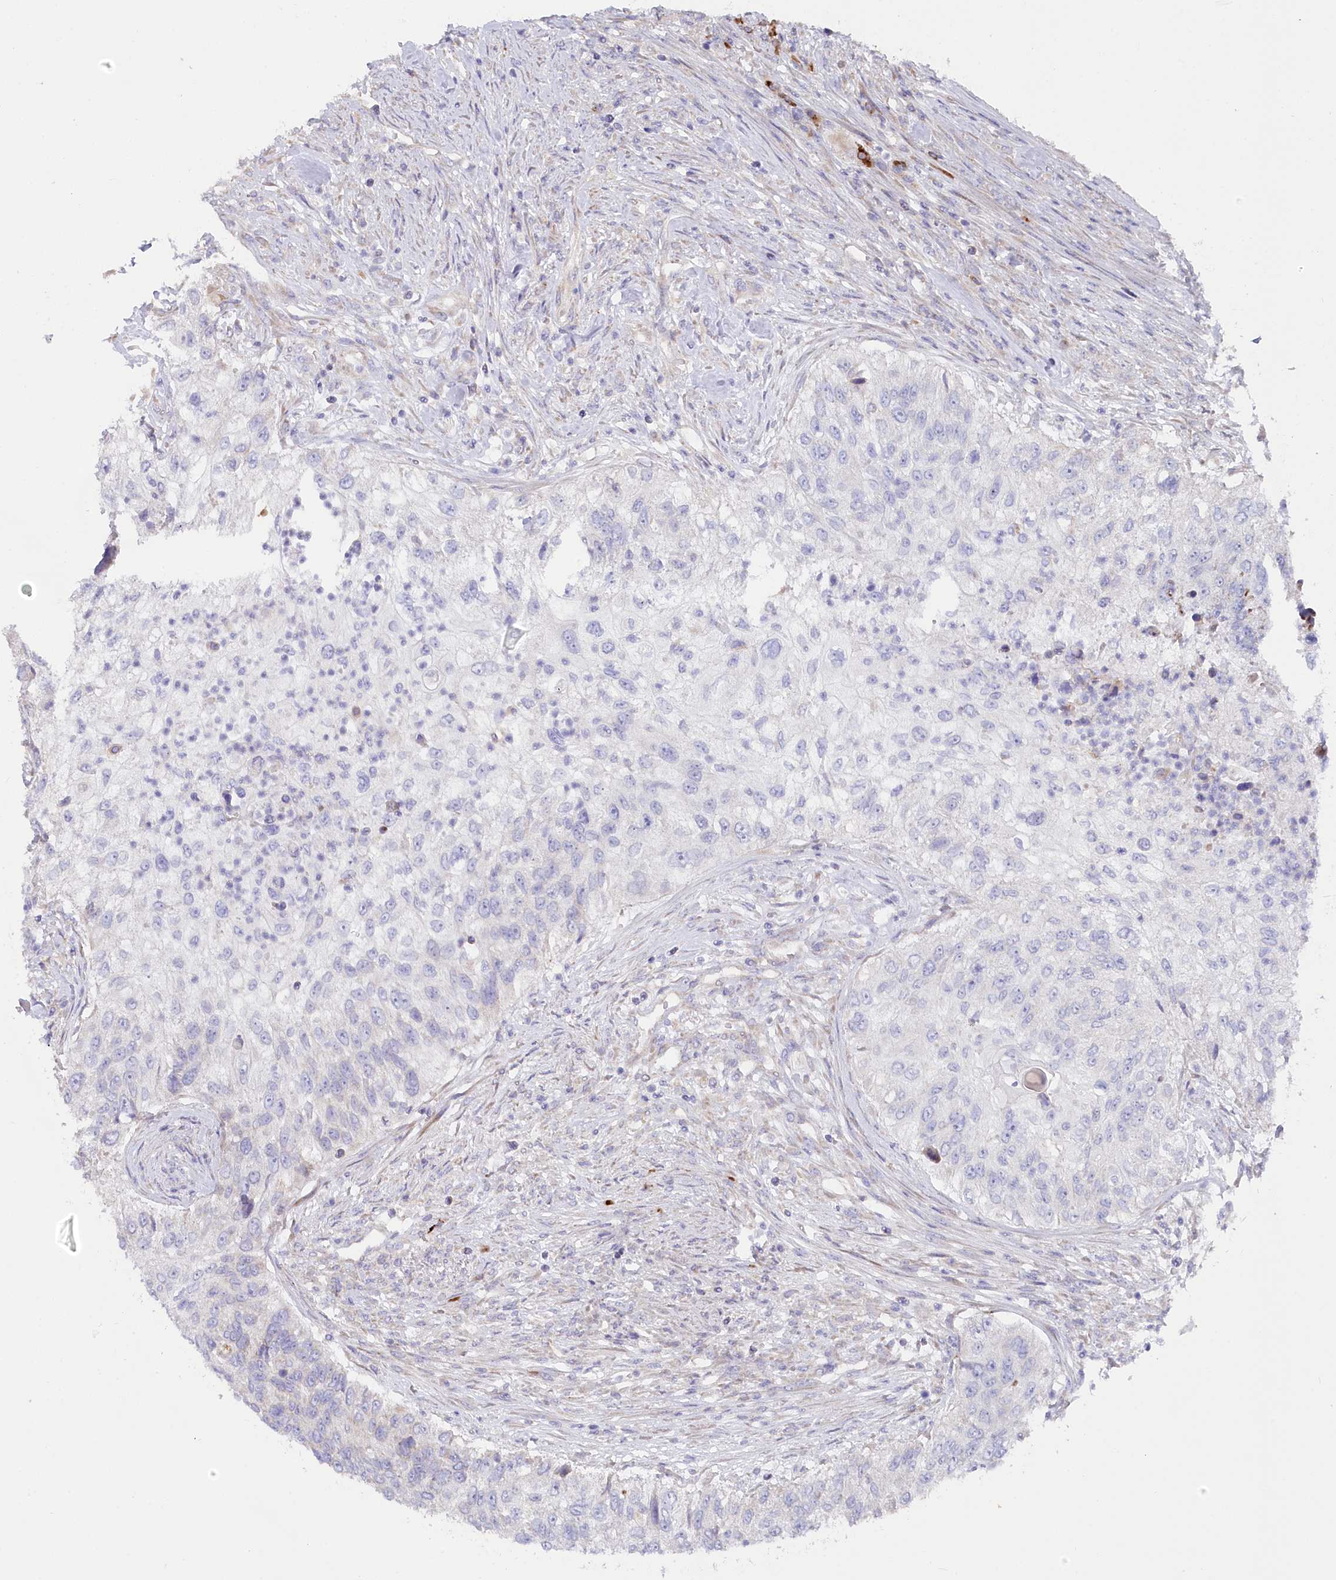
{"staining": {"intensity": "negative", "quantity": "none", "location": "none"}, "tissue": "urothelial cancer", "cell_type": "Tumor cells", "image_type": "cancer", "snomed": [{"axis": "morphology", "description": "Urothelial carcinoma, High grade"}, {"axis": "topography", "description": "Urinary bladder"}], "caption": "Tumor cells show no significant protein positivity in urothelial cancer. (Brightfield microscopy of DAB immunohistochemistry at high magnification).", "gene": "POGLUT1", "patient": {"sex": "female", "age": 60}}